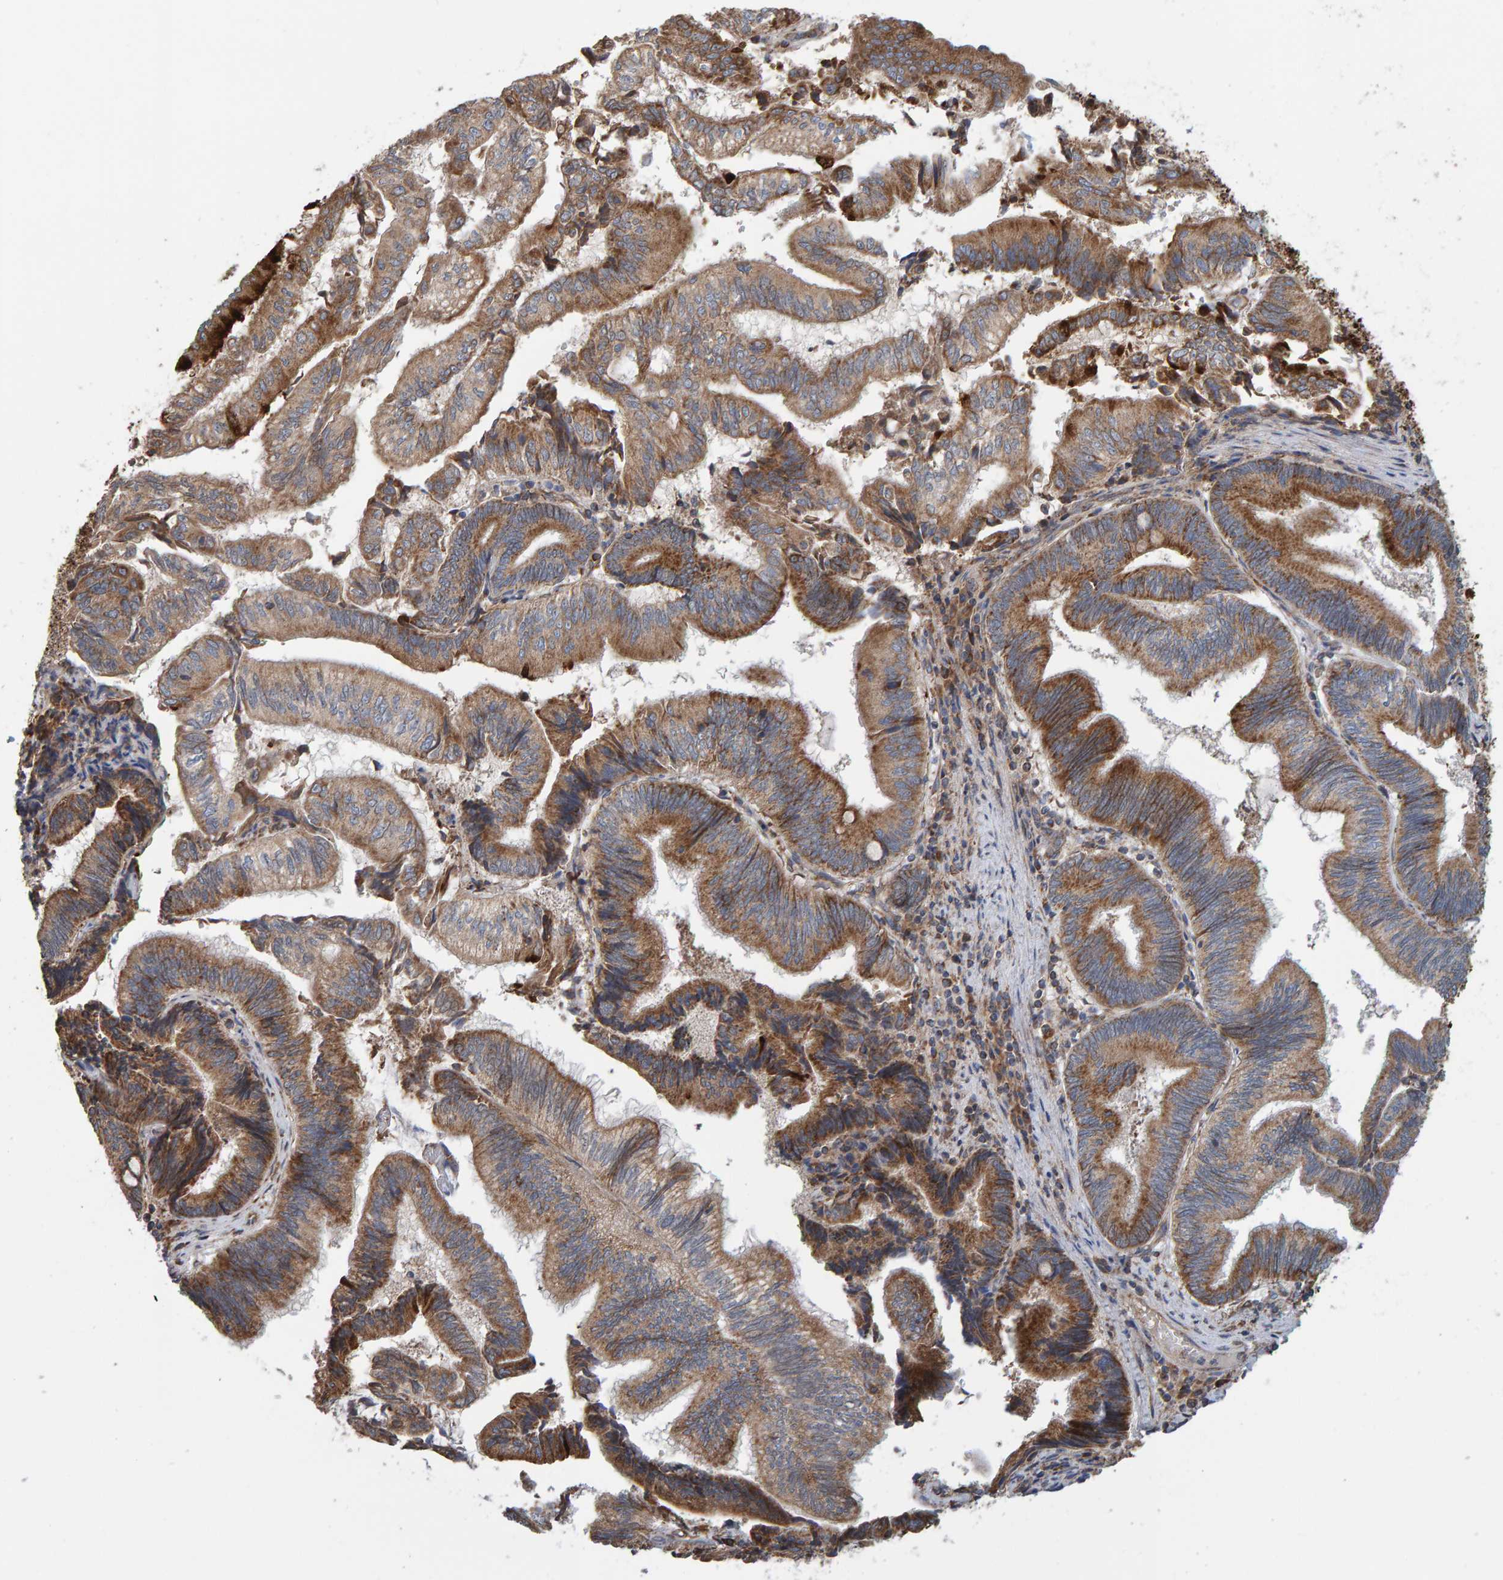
{"staining": {"intensity": "moderate", "quantity": ">75%", "location": "cytoplasmic/membranous"}, "tissue": "pancreatic cancer", "cell_type": "Tumor cells", "image_type": "cancer", "snomed": [{"axis": "morphology", "description": "Adenocarcinoma, NOS"}, {"axis": "topography", "description": "Pancreas"}], "caption": "This is a photomicrograph of immunohistochemistry staining of pancreatic cancer, which shows moderate positivity in the cytoplasmic/membranous of tumor cells.", "gene": "MRPL45", "patient": {"sex": "male", "age": 82}}